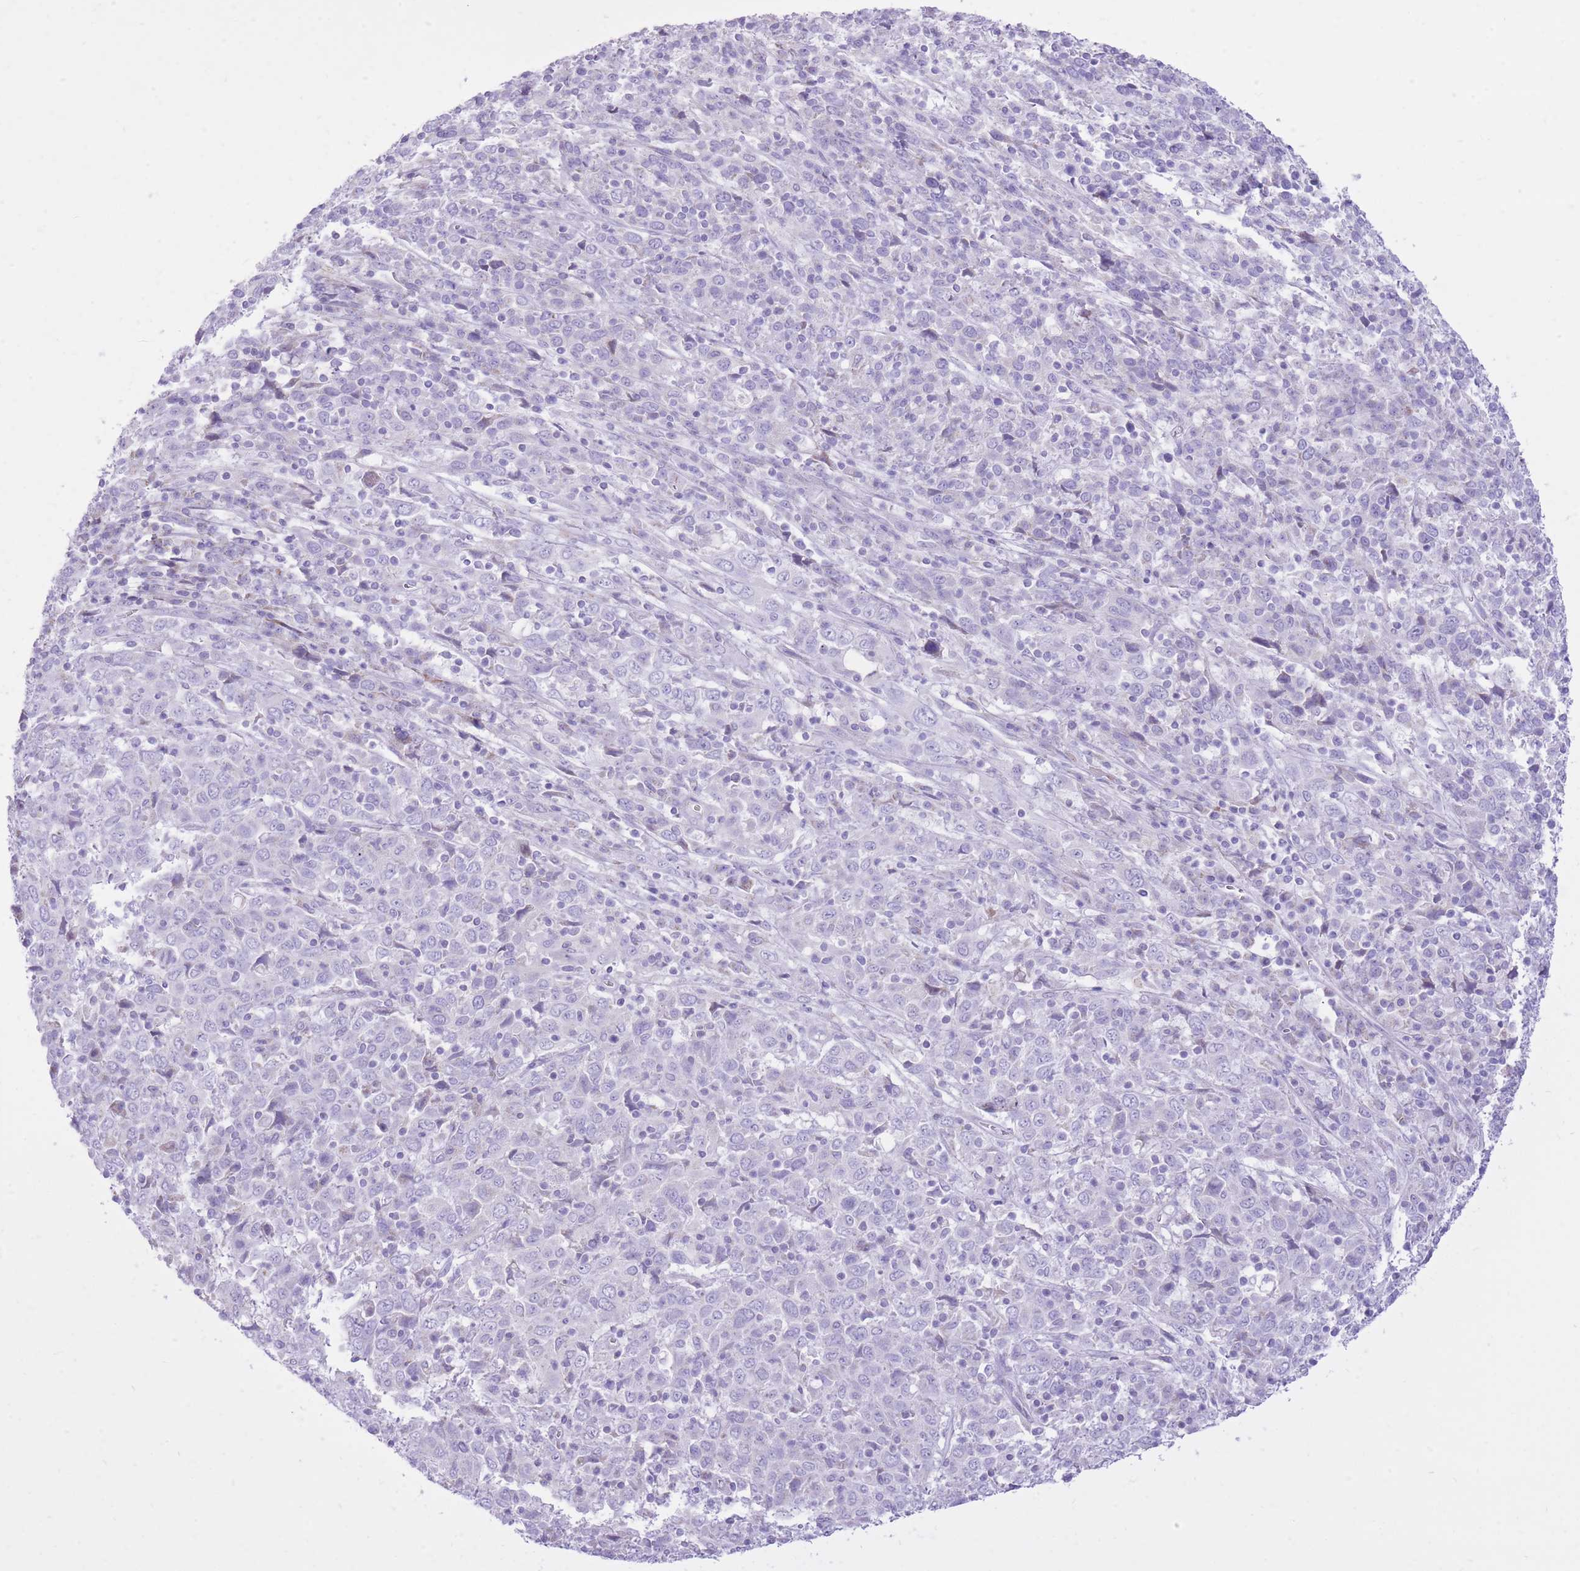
{"staining": {"intensity": "negative", "quantity": "none", "location": "none"}, "tissue": "cervical cancer", "cell_type": "Tumor cells", "image_type": "cancer", "snomed": [{"axis": "morphology", "description": "Squamous cell carcinoma, NOS"}, {"axis": "topography", "description": "Cervix"}], "caption": "Cervical cancer (squamous cell carcinoma) stained for a protein using immunohistochemistry (IHC) reveals no staining tumor cells.", "gene": "SLC4A4", "patient": {"sex": "female", "age": 46}}